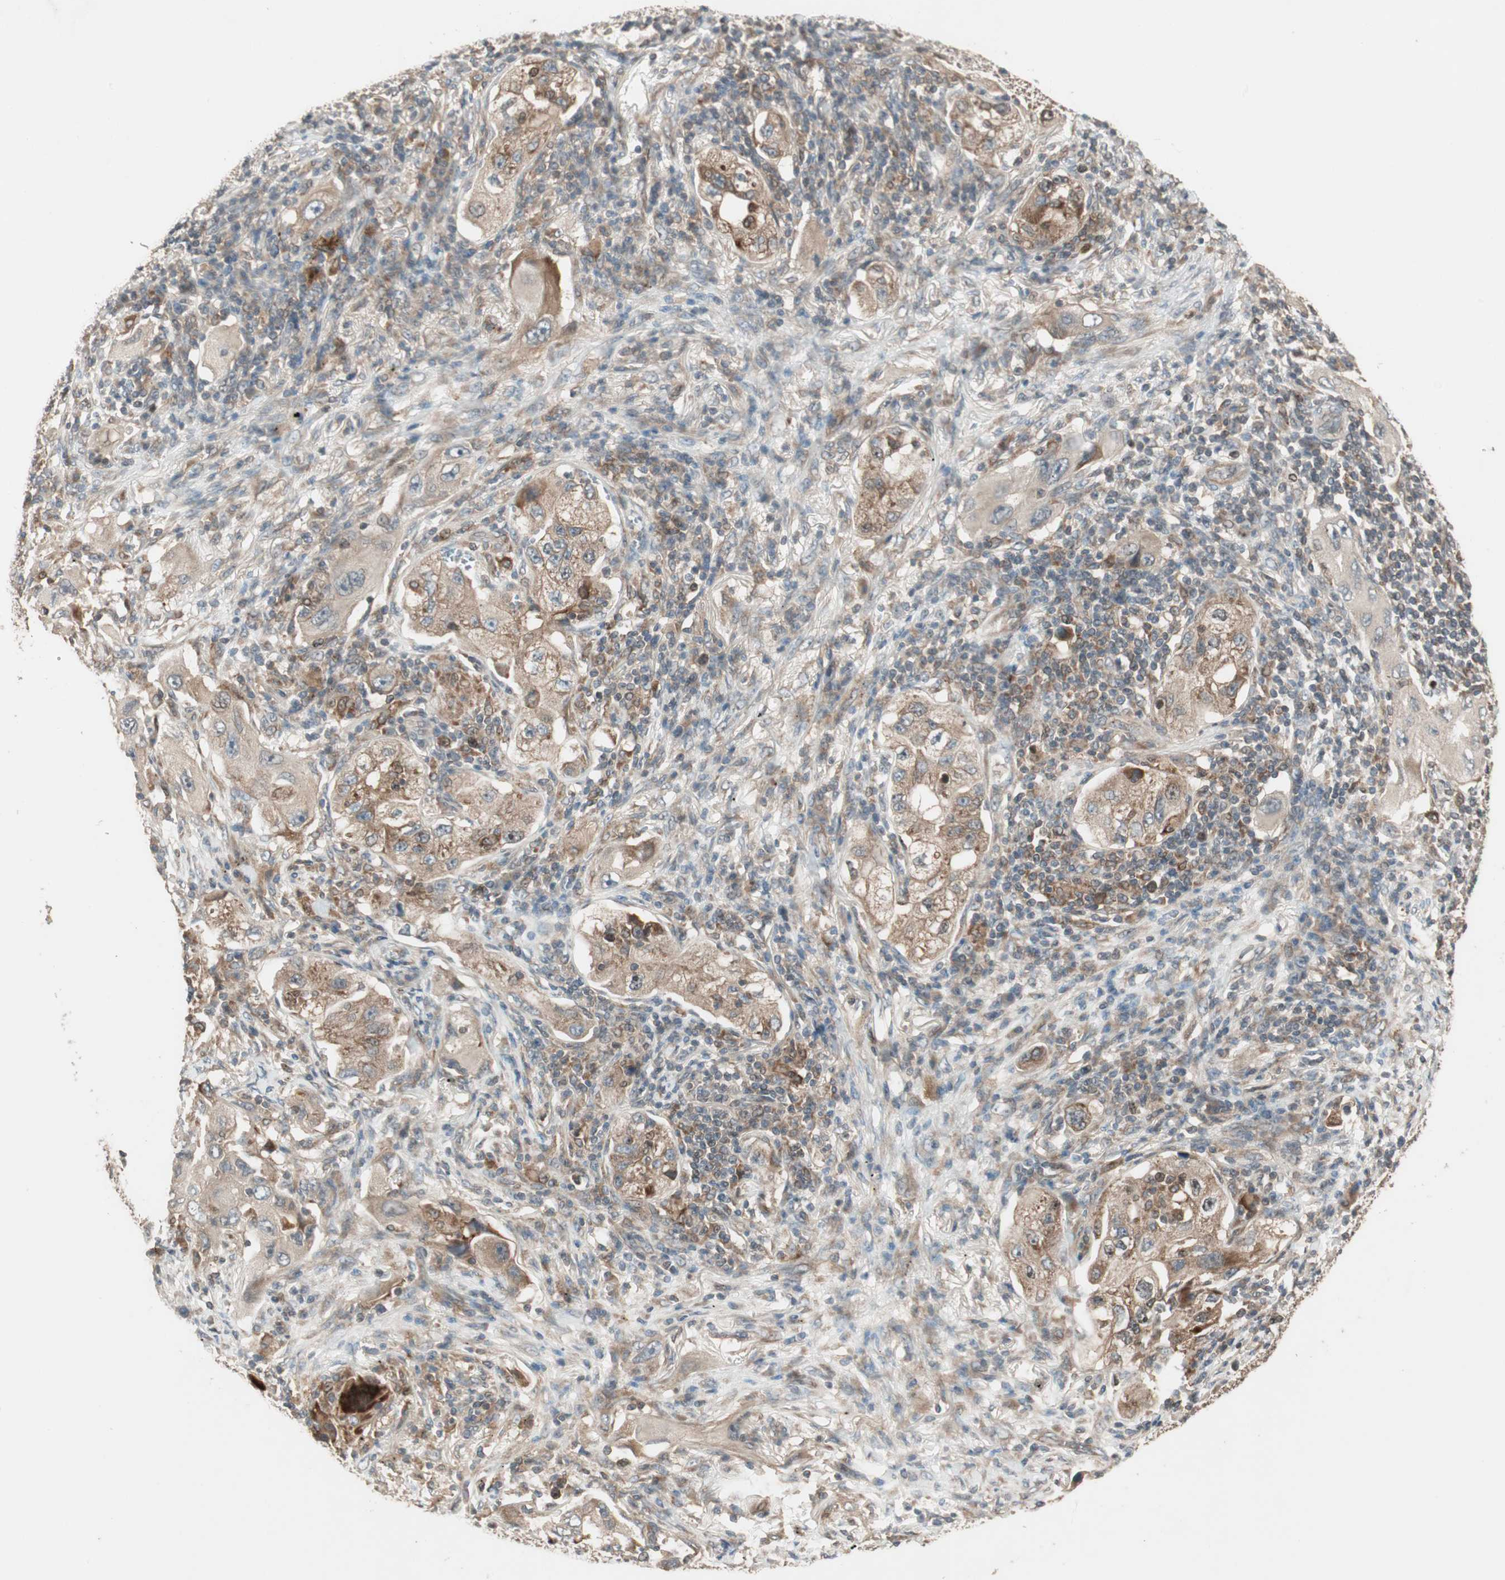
{"staining": {"intensity": "moderate", "quantity": ">75%", "location": "cytoplasmic/membranous"}, "tissue": "lung cancer", "cell_type": "Tumor cells", "image_type": "cancer", "snomed": [{"axis": "morphology", "description": "Adenocarcinoma, NOS"}, {"axis": "topography", "description": "Lung"}], "caption": "Immunohistochemistry photomicrograph of adenocarcinoma (lung) stained for a protein (brown), which demonstrates medium levels of moderate cytoplasmic/membranous staining in about >75% of tumor cells.", "gene": "ATP6AP2", "patient": {"sex": "female", "age": 65}}